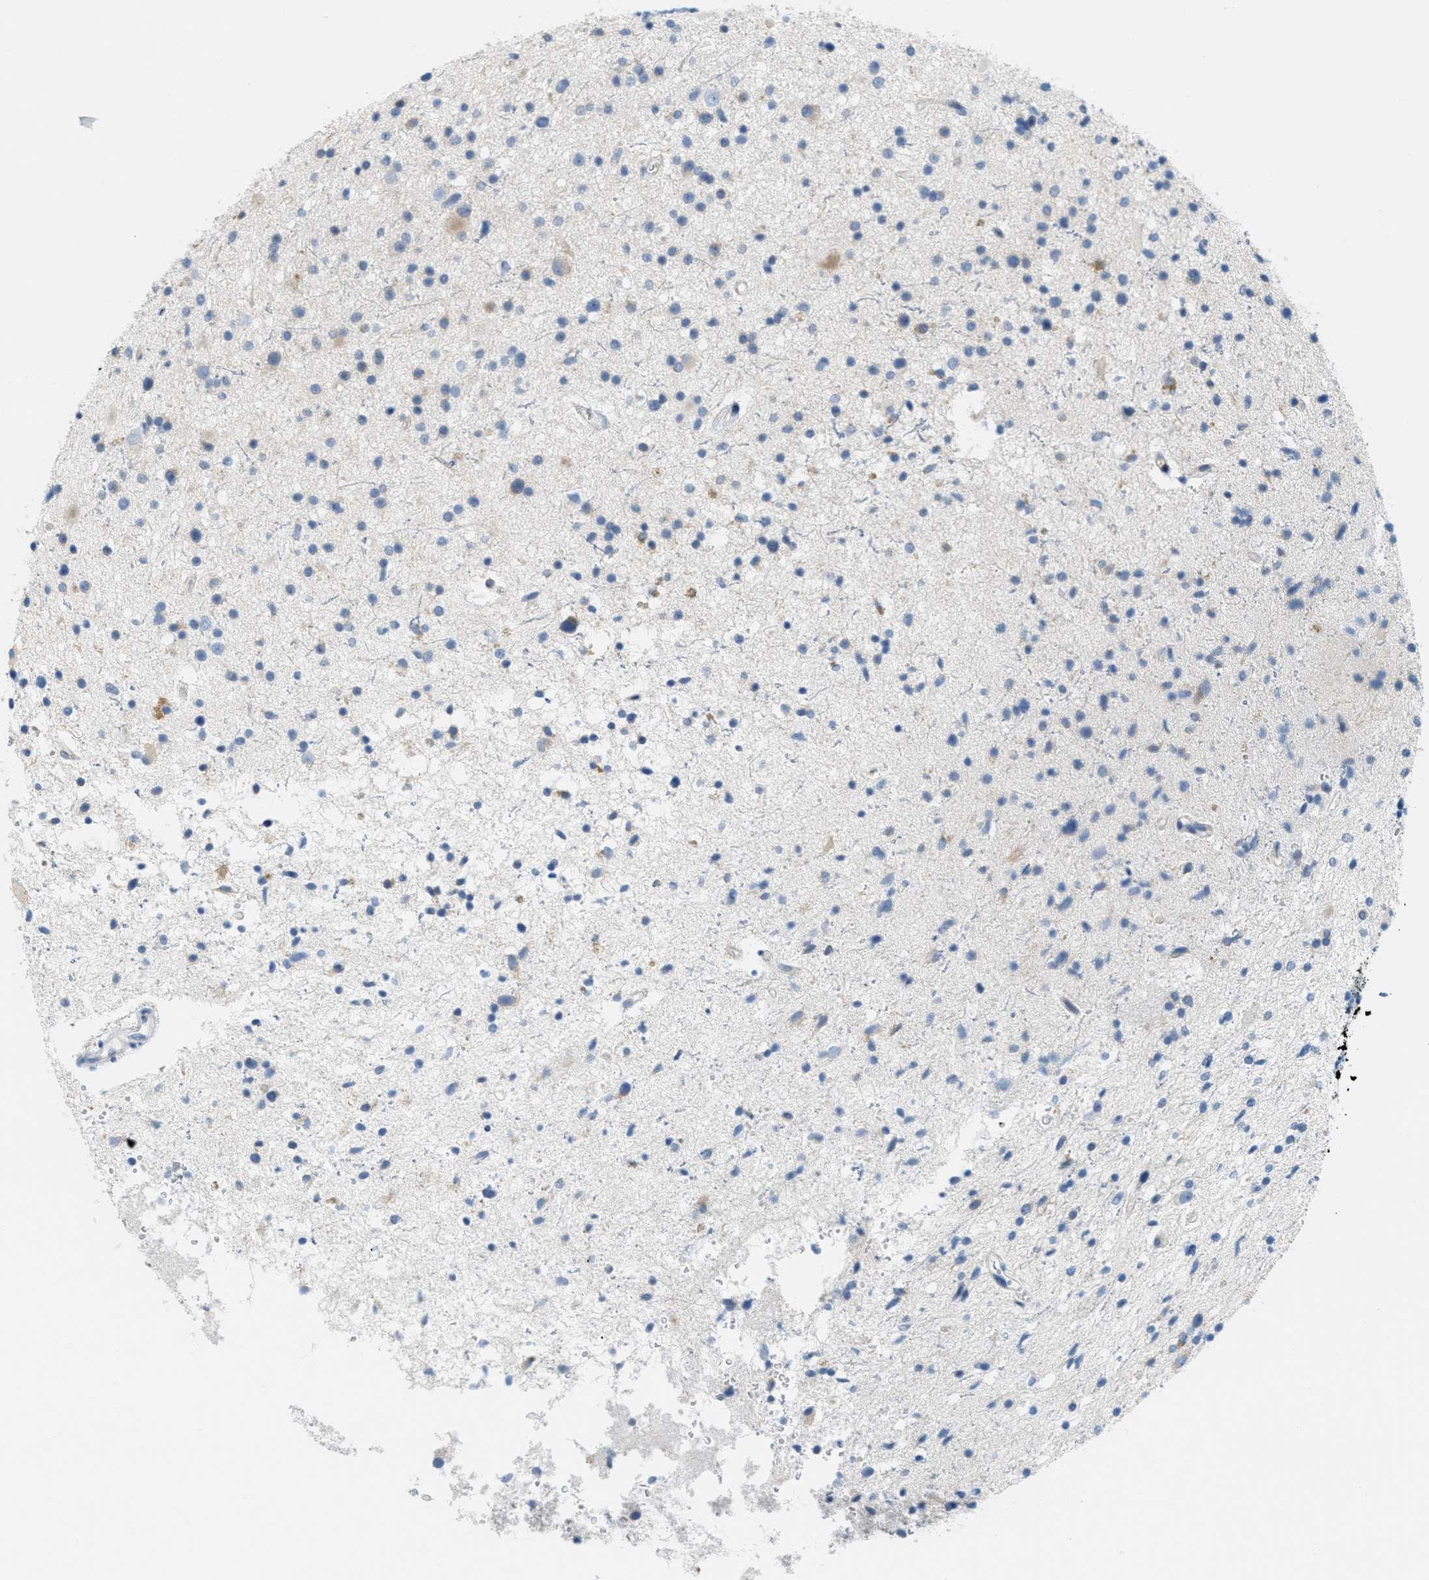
{"staining": {"intensity": "negative", "quantity": "none", "location": "none"}, "tissue": "glioma", "cell_type": "Tumor cells", "image_type": "cancer", "snomed": [{"axis": "morphology", "description": "Glioma, malignant, High grade"}, {"axis": "topography", "description": "Brain"}], "caption": "Immunohistochemistry micrograph of human glioma stained for a protein (brown), which shows no staining in tumor cells. Nuclei are stained in blue.", "gene": "TEX264", "patient": {"sex": "male", "age": 33}}